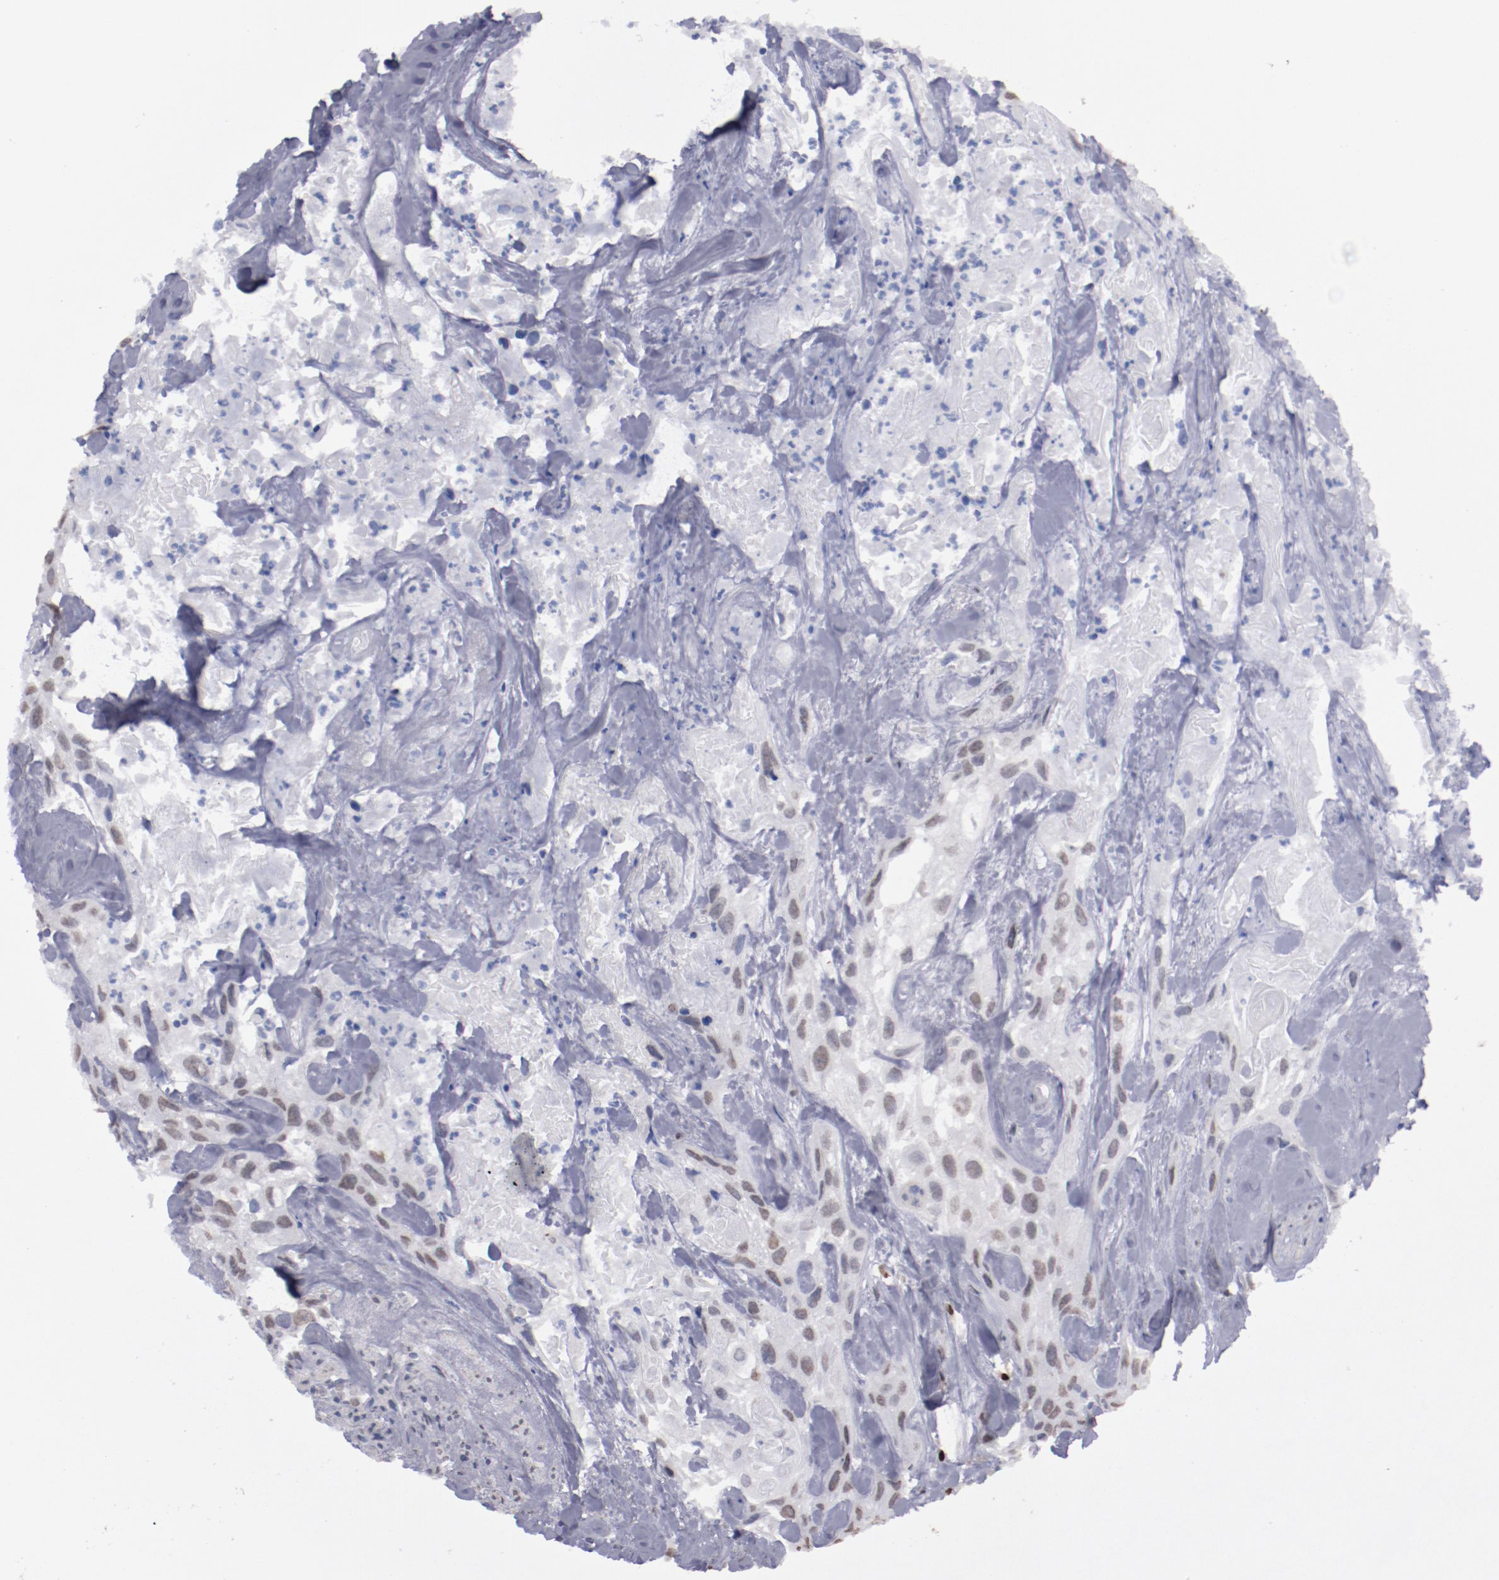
{"staining": {"intensity": "weak", "quantity": "25%-75%", "location": "nuclear"}, "tissue": "urothelial cancer", "cell_type": "Tumor cells", "image_type": "cancer", "snomed": [{"axis": "morphology", "description": "Urothelial carcinoma, High grade"}, {"axis": "topography", "description": "Urinary bladder"}], "caption": "A brown stain highlights weak nuclear staining of a protein in human urothelial carcinoma (high-grade) tumor cells. The protein is shown in brown color, while the nuclei are stained blue.", "gene": "IRF4", "patient": {"sex": "female", "age": 84}}